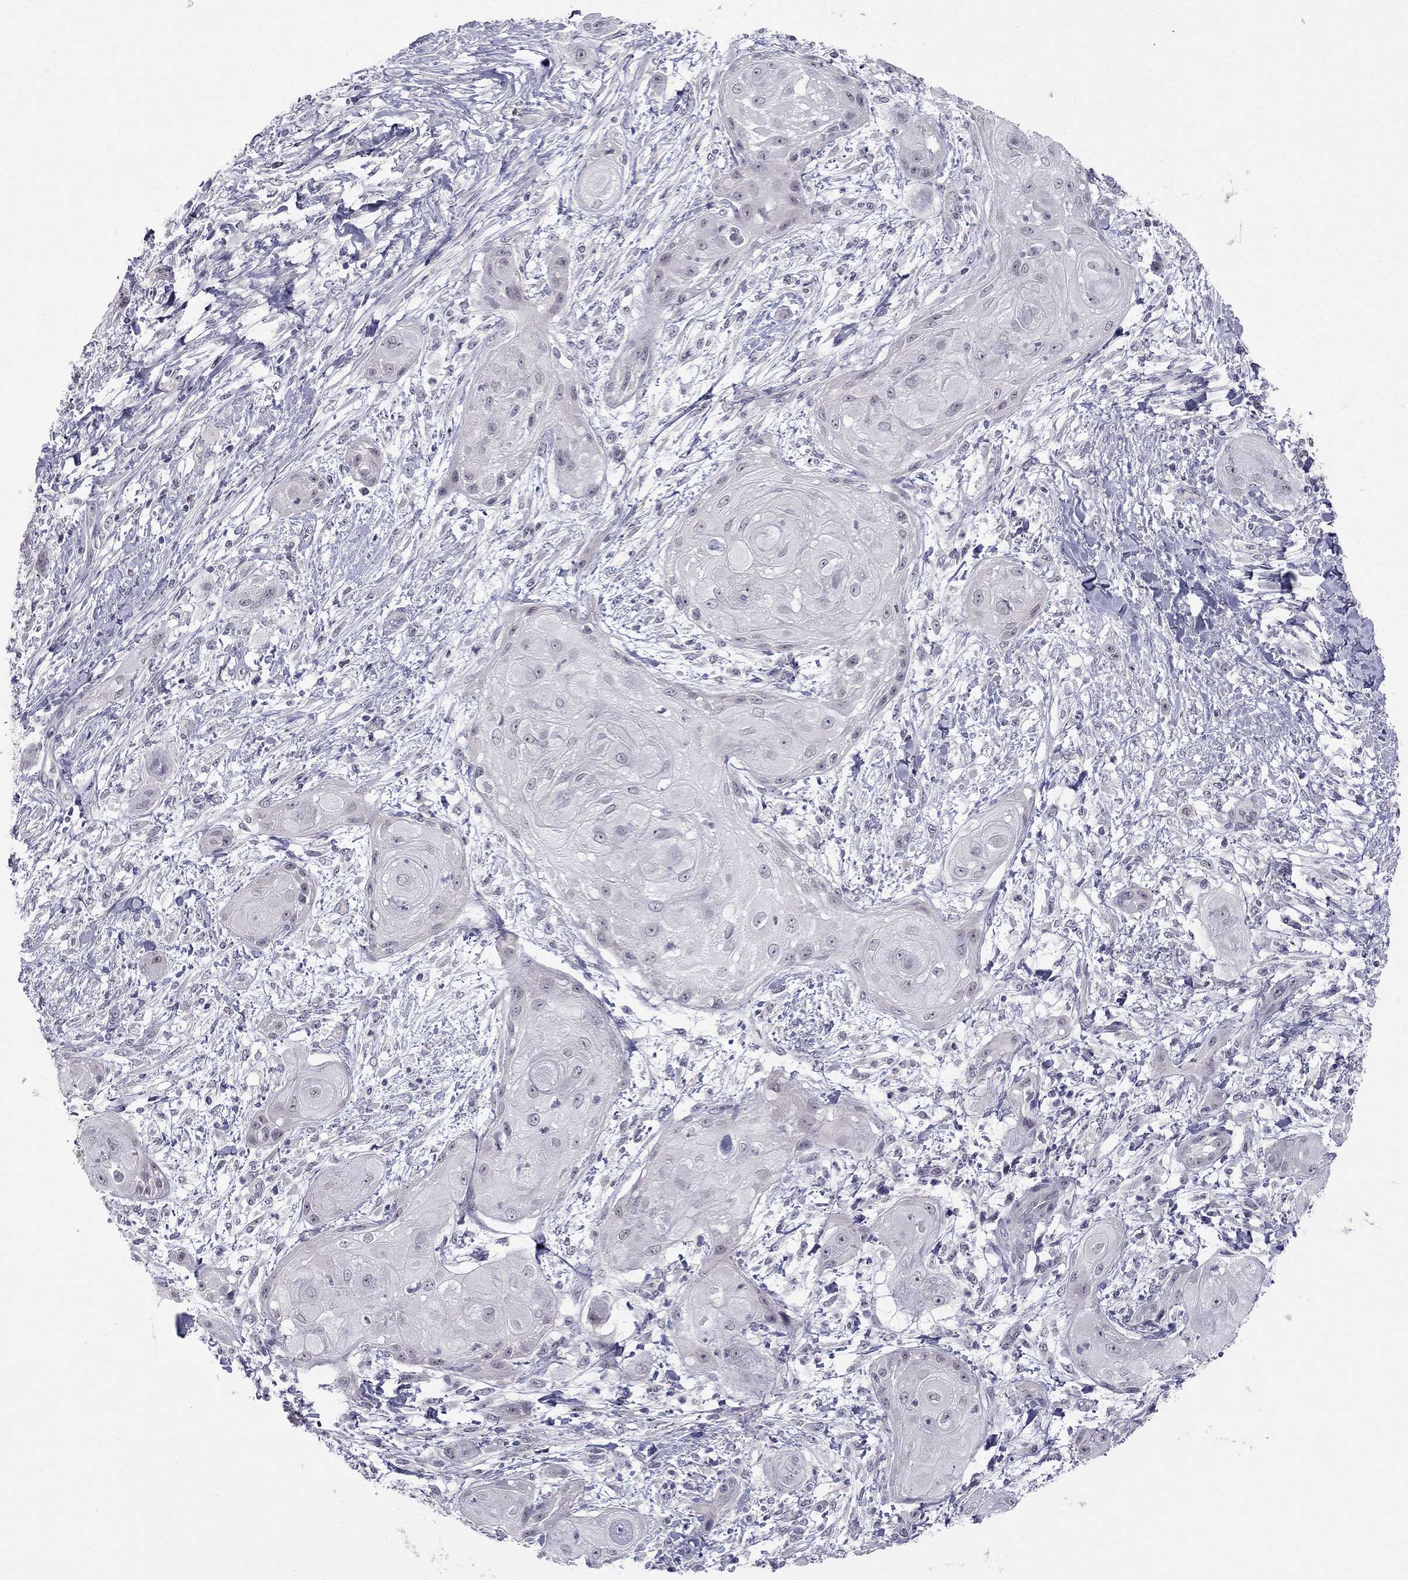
{"staining": {"intensity": "negative", "quantity": "none", "location": "none"}, "tissue": "skin cancer", "cell_type": "Tumor cells", "image_type": "cancer", "snomed": [{"axis": "morphology", "description": "Squamous cell carcinoma, NOS"}, {"axis": "topography", "description": "Skin"}], "caption": "This is a micrograph of immunohistochemistry (IHC) staining of skin cancer, which shows no staining in tumor cells.", "gene": "C16orf89", "patient": {"sex": "male", "age": 62}}